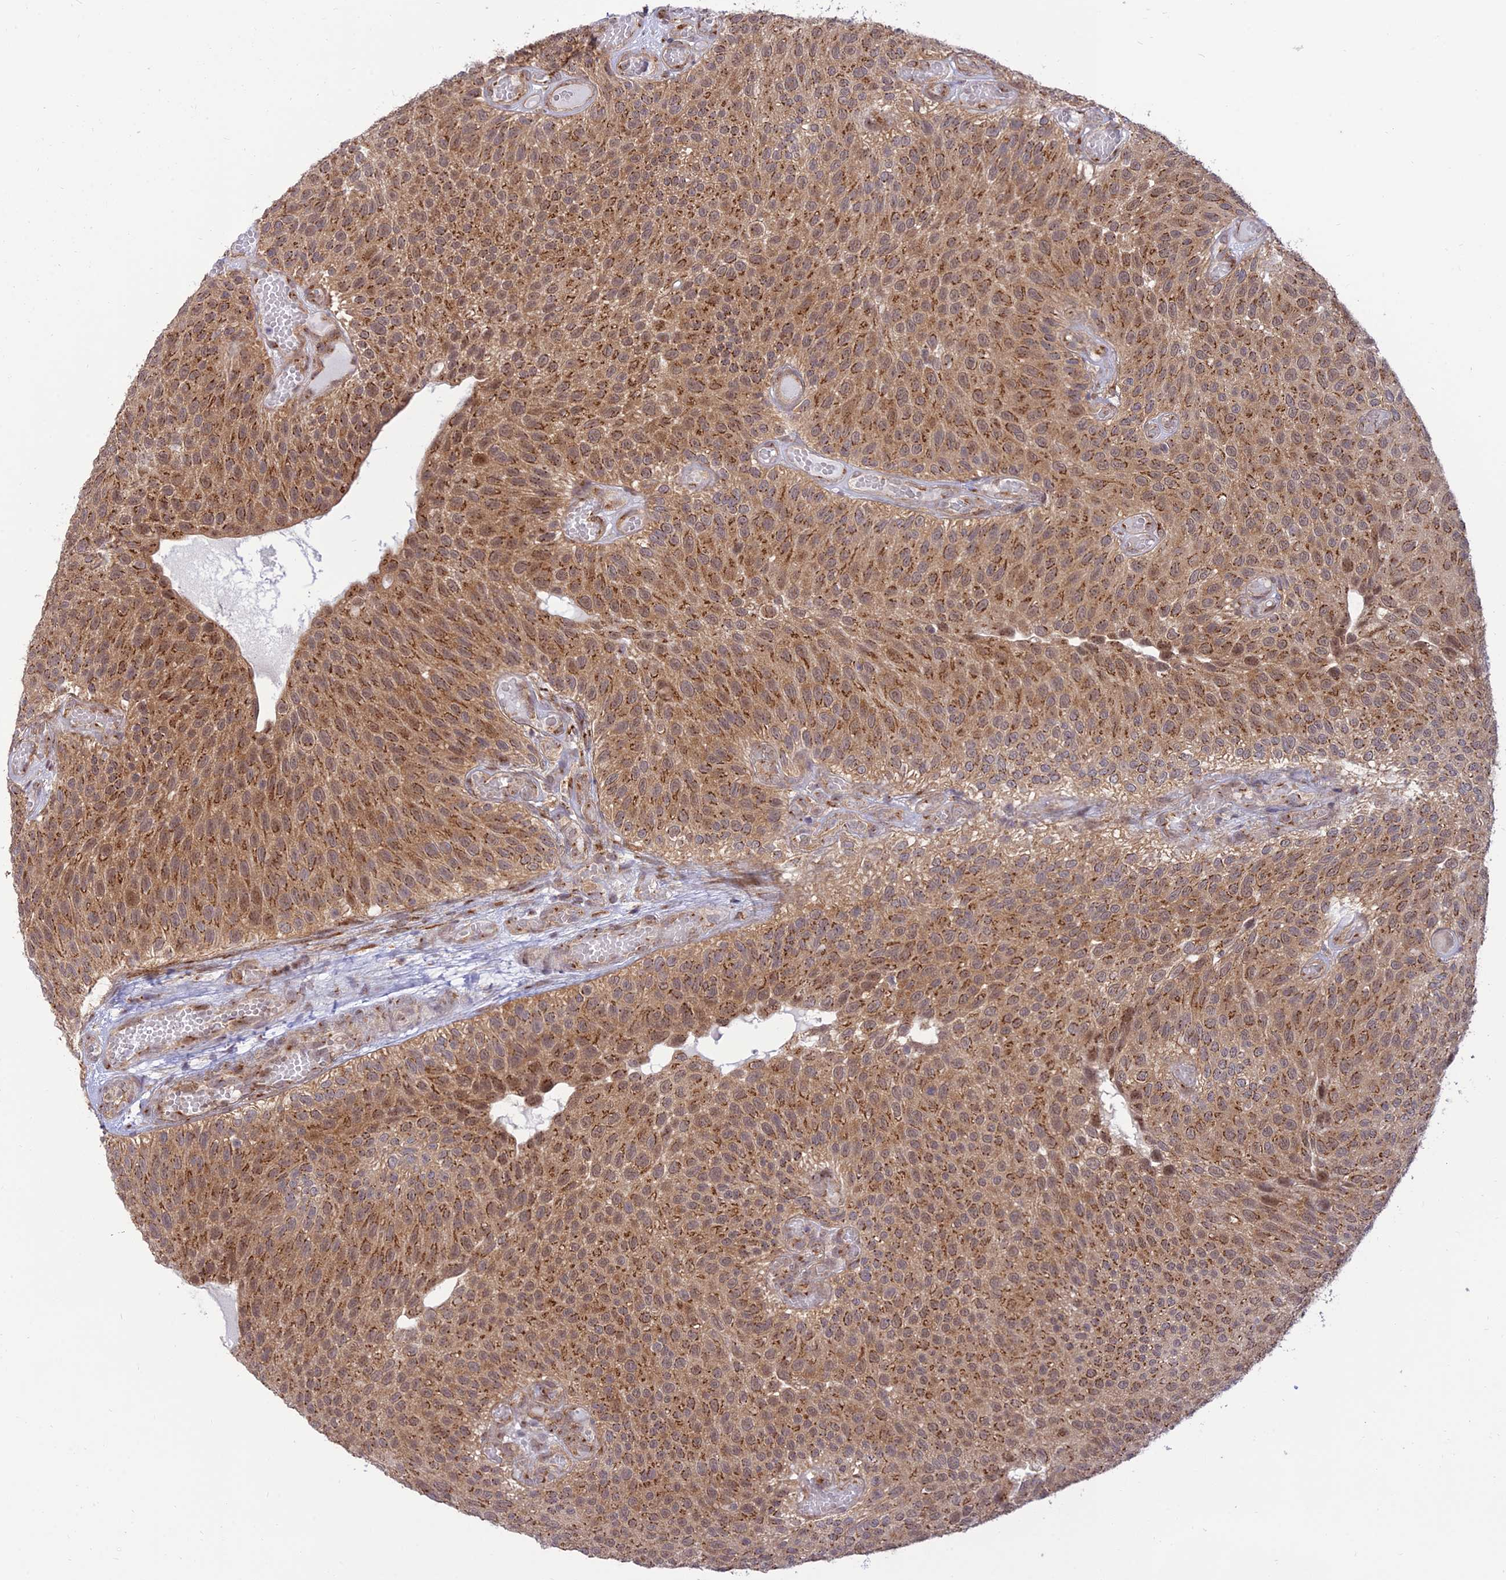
{"staining": {"intensity": "strong", "quantity": ">75%", "location": "cytoplasmic/membranous"}, "tissue": "urothelial cancer", "cell_type": "Tumor cells", "image_type": "cancer", "snomed": [{"axis": "morphology", "description": "Urothelial carcinoma, Low grade"}, {"axis": "topography", "description": "Urinary bladder"}], "caption": "This is an image of immunohistochemistry (IHC) staining of urothelial cancer, which shows strong expression in the cytoplasmic/membranous of tumor cells.", "gene": "GOLGA3", "patient": {"sex": "male", "age": 89}}